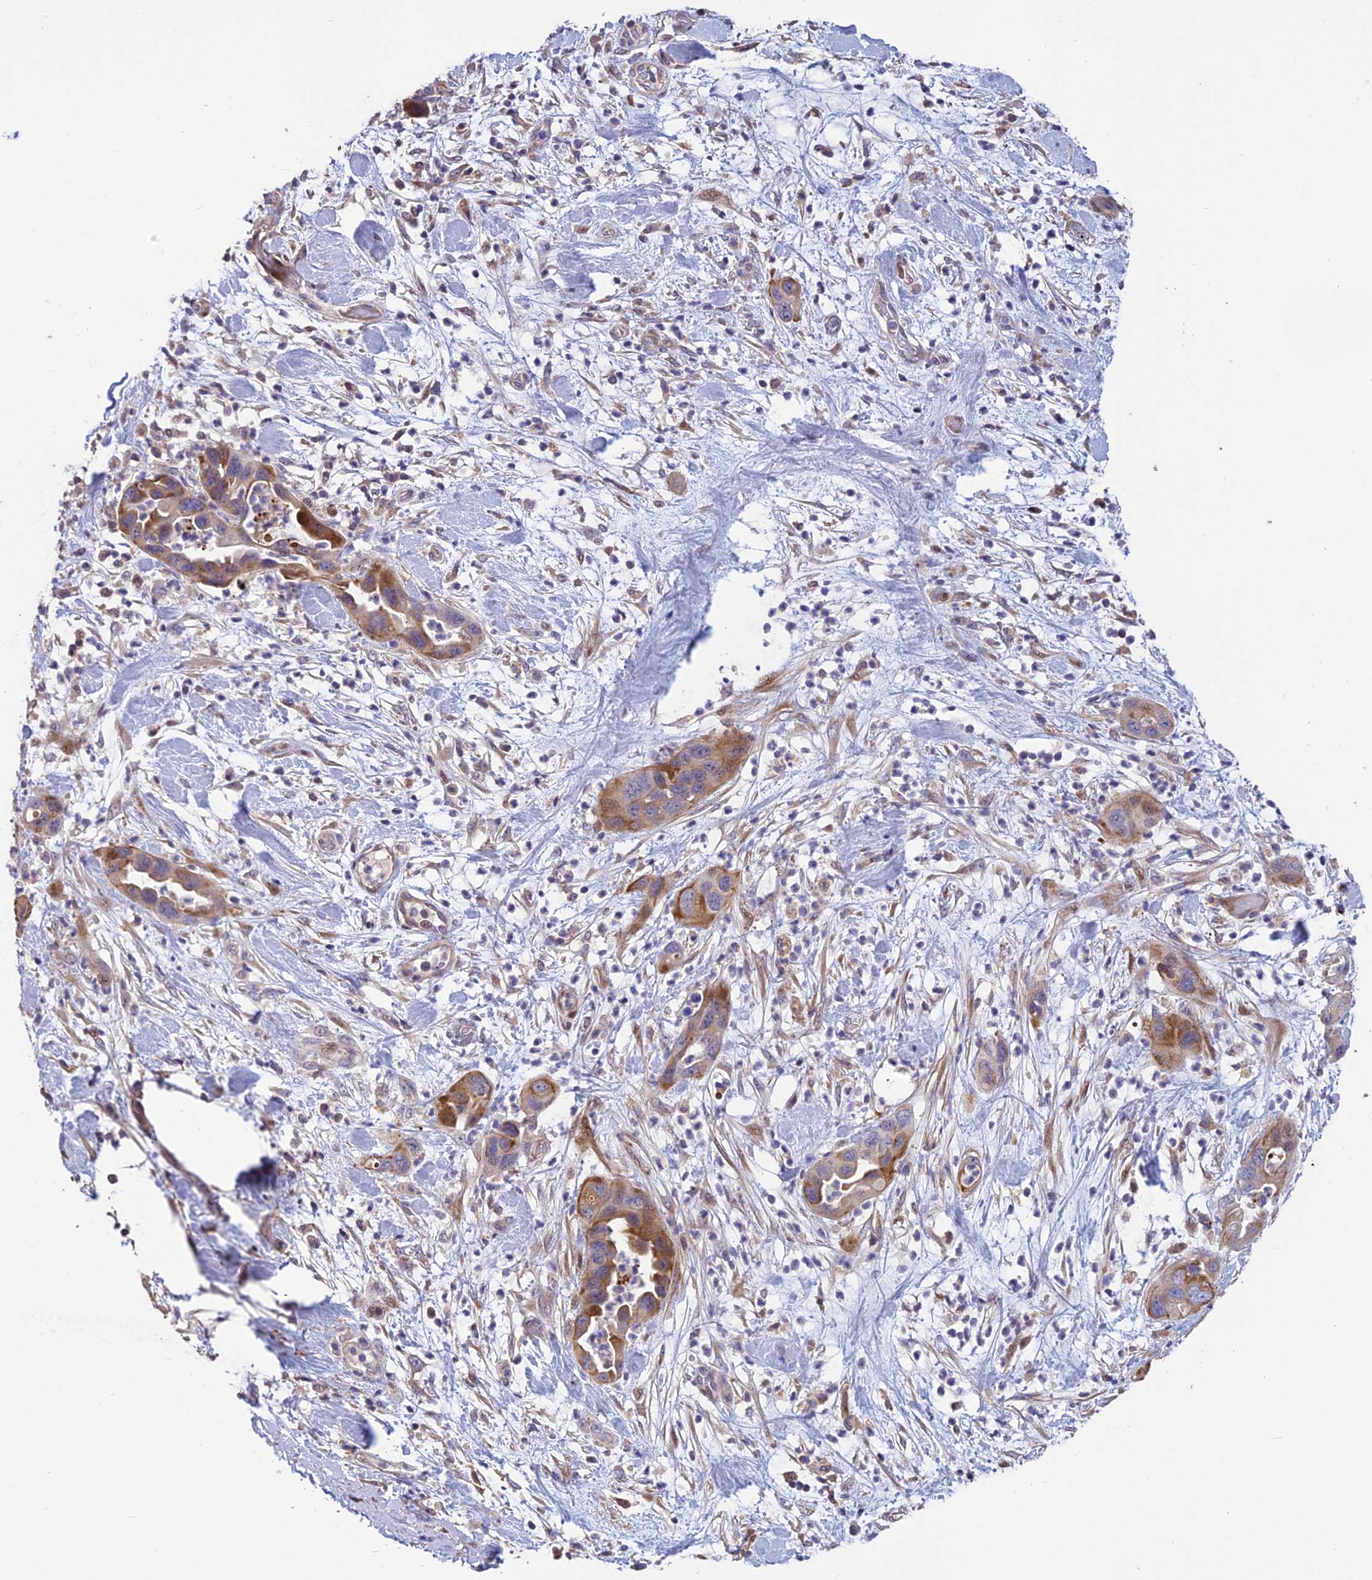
{"staining": {"intensity": "moderate", "quantity": "25%-75%", "location": "cytoplasmic/membranous"}, "tissue": "pancreatic cancer", "cell_type": "Tumor cells", "image_type": "cancer", "snomed": [{"axis": "morphology", "description": "Adenocarcinoma, NOS"}, {"axis": "topography", "description": "Pancreas"}], "caption": "About 25%-75% of tumor cells in pancreatic adenocarcinoma reveal moderate cytoplasmic/membranous protein positivity as visualized by brown immunohistochemical staining.", "gene": "SPG21", "patient": {"sex": "female", "age": 71}}